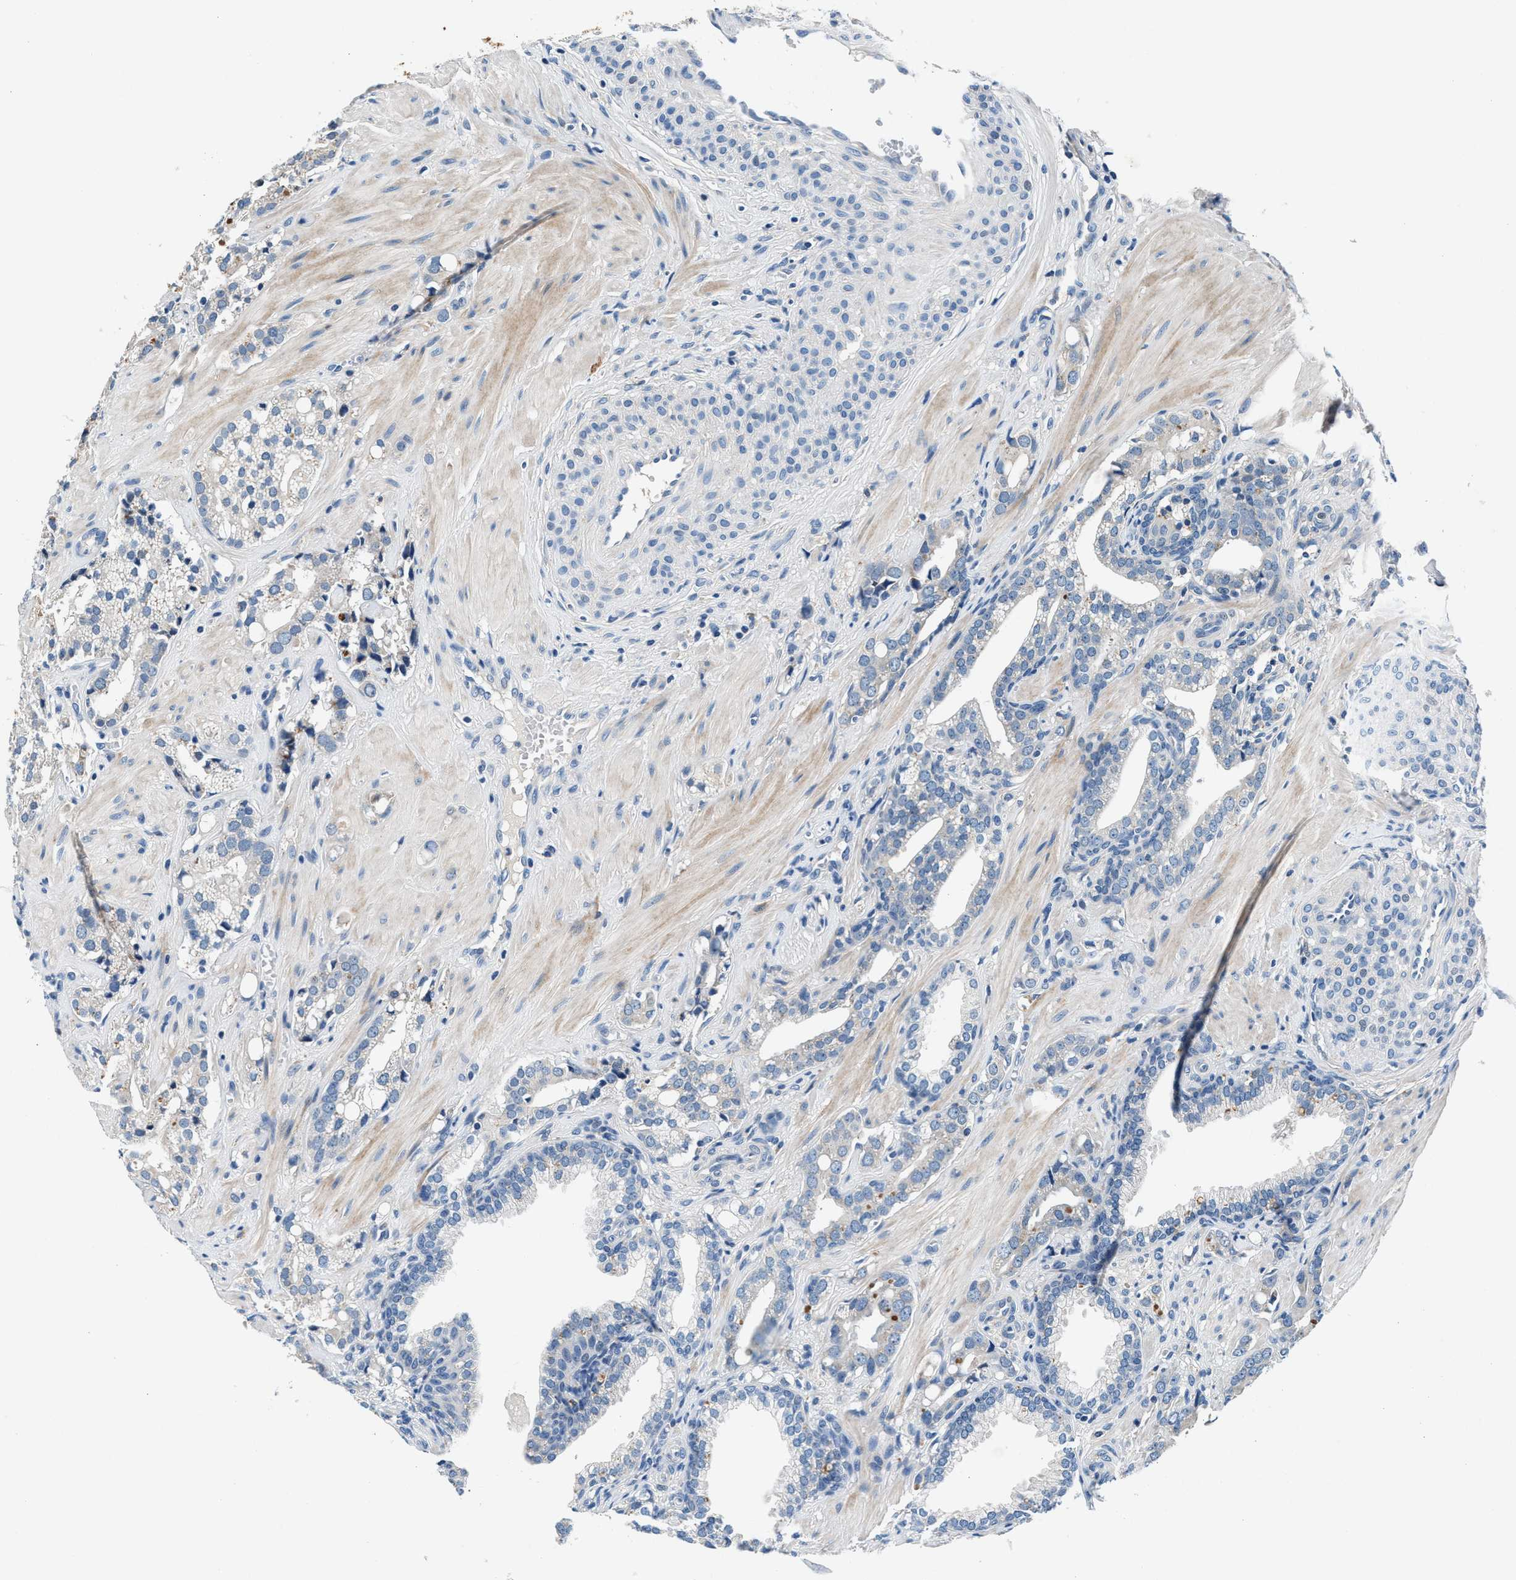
{"staining": {"intensity": "weak", "quantity": "<25%", "location": "cytoplasmic/membranous"}, "tissue": "prostate cancer", "cell_type": "Tumor cells", "image_type": "cancer", "snomed": [{"axis": "morphology", "description": "Adenocarcinoma, High grade"}, {"axis": "topography", "description": "Prostate"}], "caption": "This is an immunohistochemistry (IHC) image of human prostate cancer. There is no positivity in tumor cells.", "gene": "DENND6B", "patient": {"sex": "male", "age": 52}}